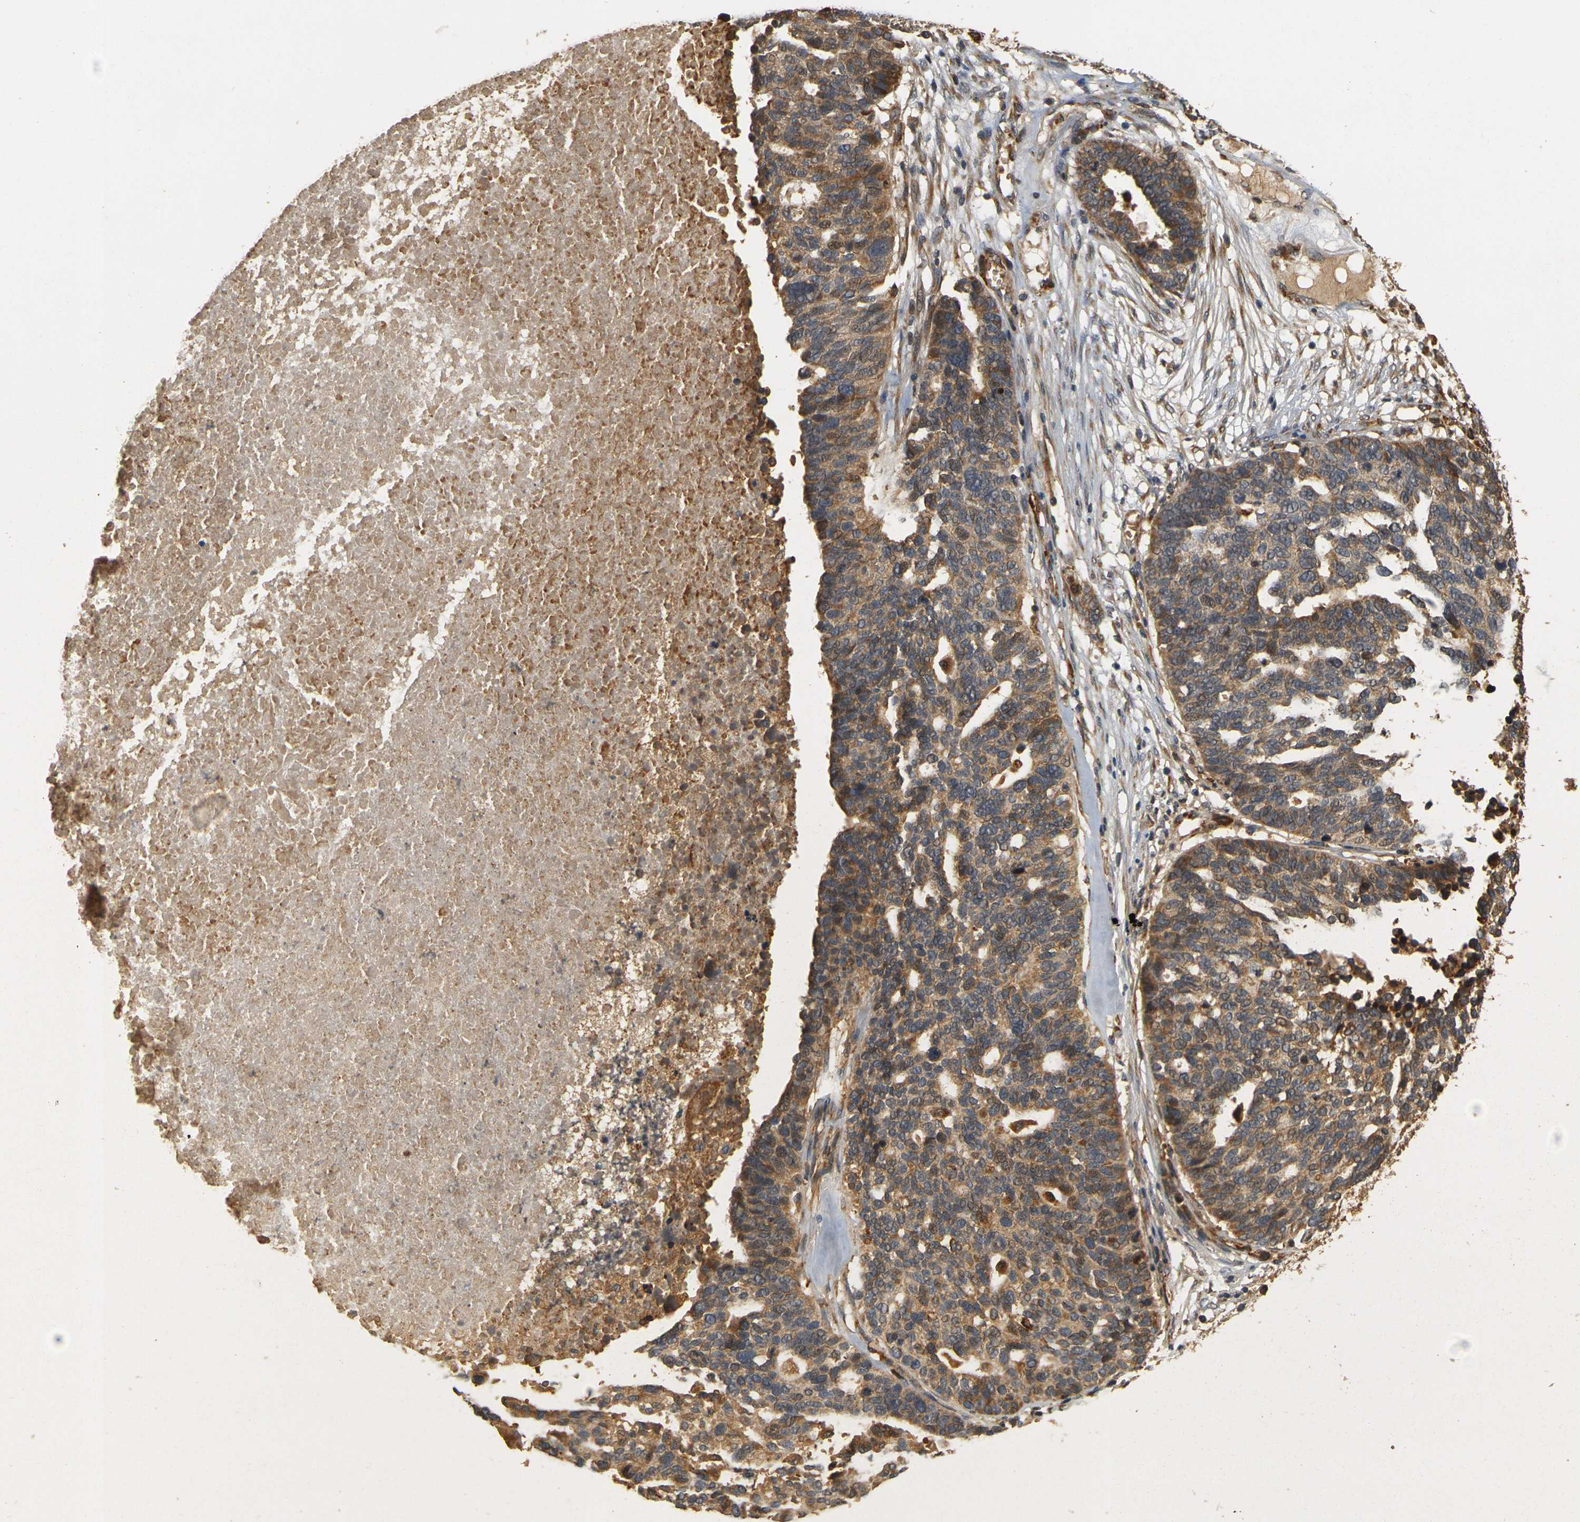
{"staining": {"intensity": "moderate", "quantity": ">75%", "location": "cytoplasmic/membranous"}, "tissue": "ovarian cancer", "cell_type": "Tumor cells", "image_type": "cancer", "snomed": [{"axis": "morphology", "description": "Cystadenocarcinoma, serous, NOS"}, {"axis": "topography", "description": "Ovary"}], "caption": "A histopathology image of serous cystadenocarcinoma (ovarian) stained for a protein shows moderate cytoplasmic/membranous brown staining in tumor cells.", "gene": "MEGF9", "patient": {"sex": "female", "age": 59}}